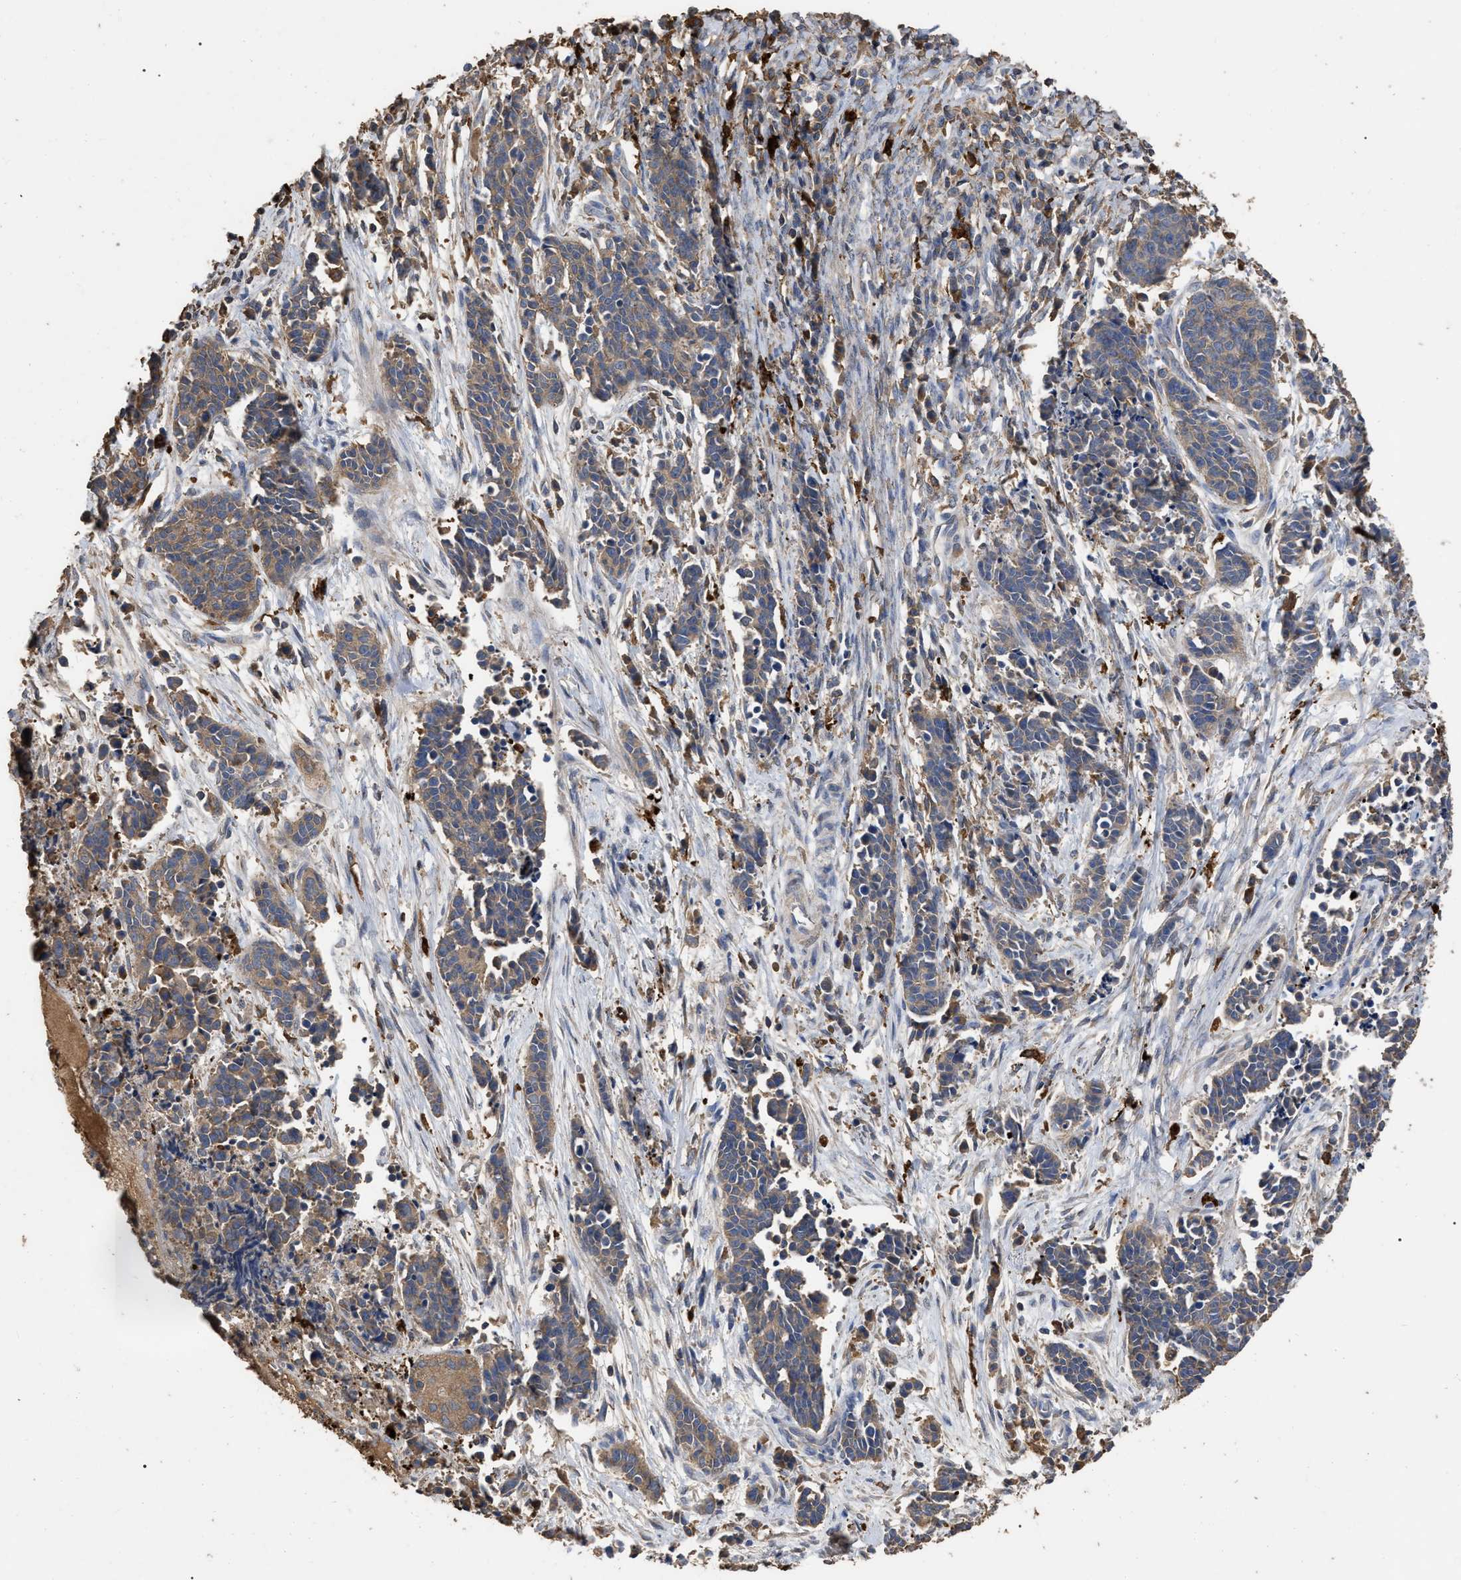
{"staining": {"intensity": "moderate", "quantity": ">75%", "location": "cytoplasmic/membranous"}, "tissue": "cervical cancer", "cell_type": "Tumor cells", "image_type": "cancer", "snomed": [{"axis": "morphology", "description": "Squamous cell carcinoma, NOS"}, {"axis": "topography", "description": "Cervix"}], "caption": "A histopathology image showing moderate cytoplasmic/membranous expression in approximately >75% of tumor cells in cervical cancer (squamous cell carcinoma), as visualized by brown immunohistochemical staining.", "gene": "GPR179", "patient": {"sex": "female", "age": 35}}